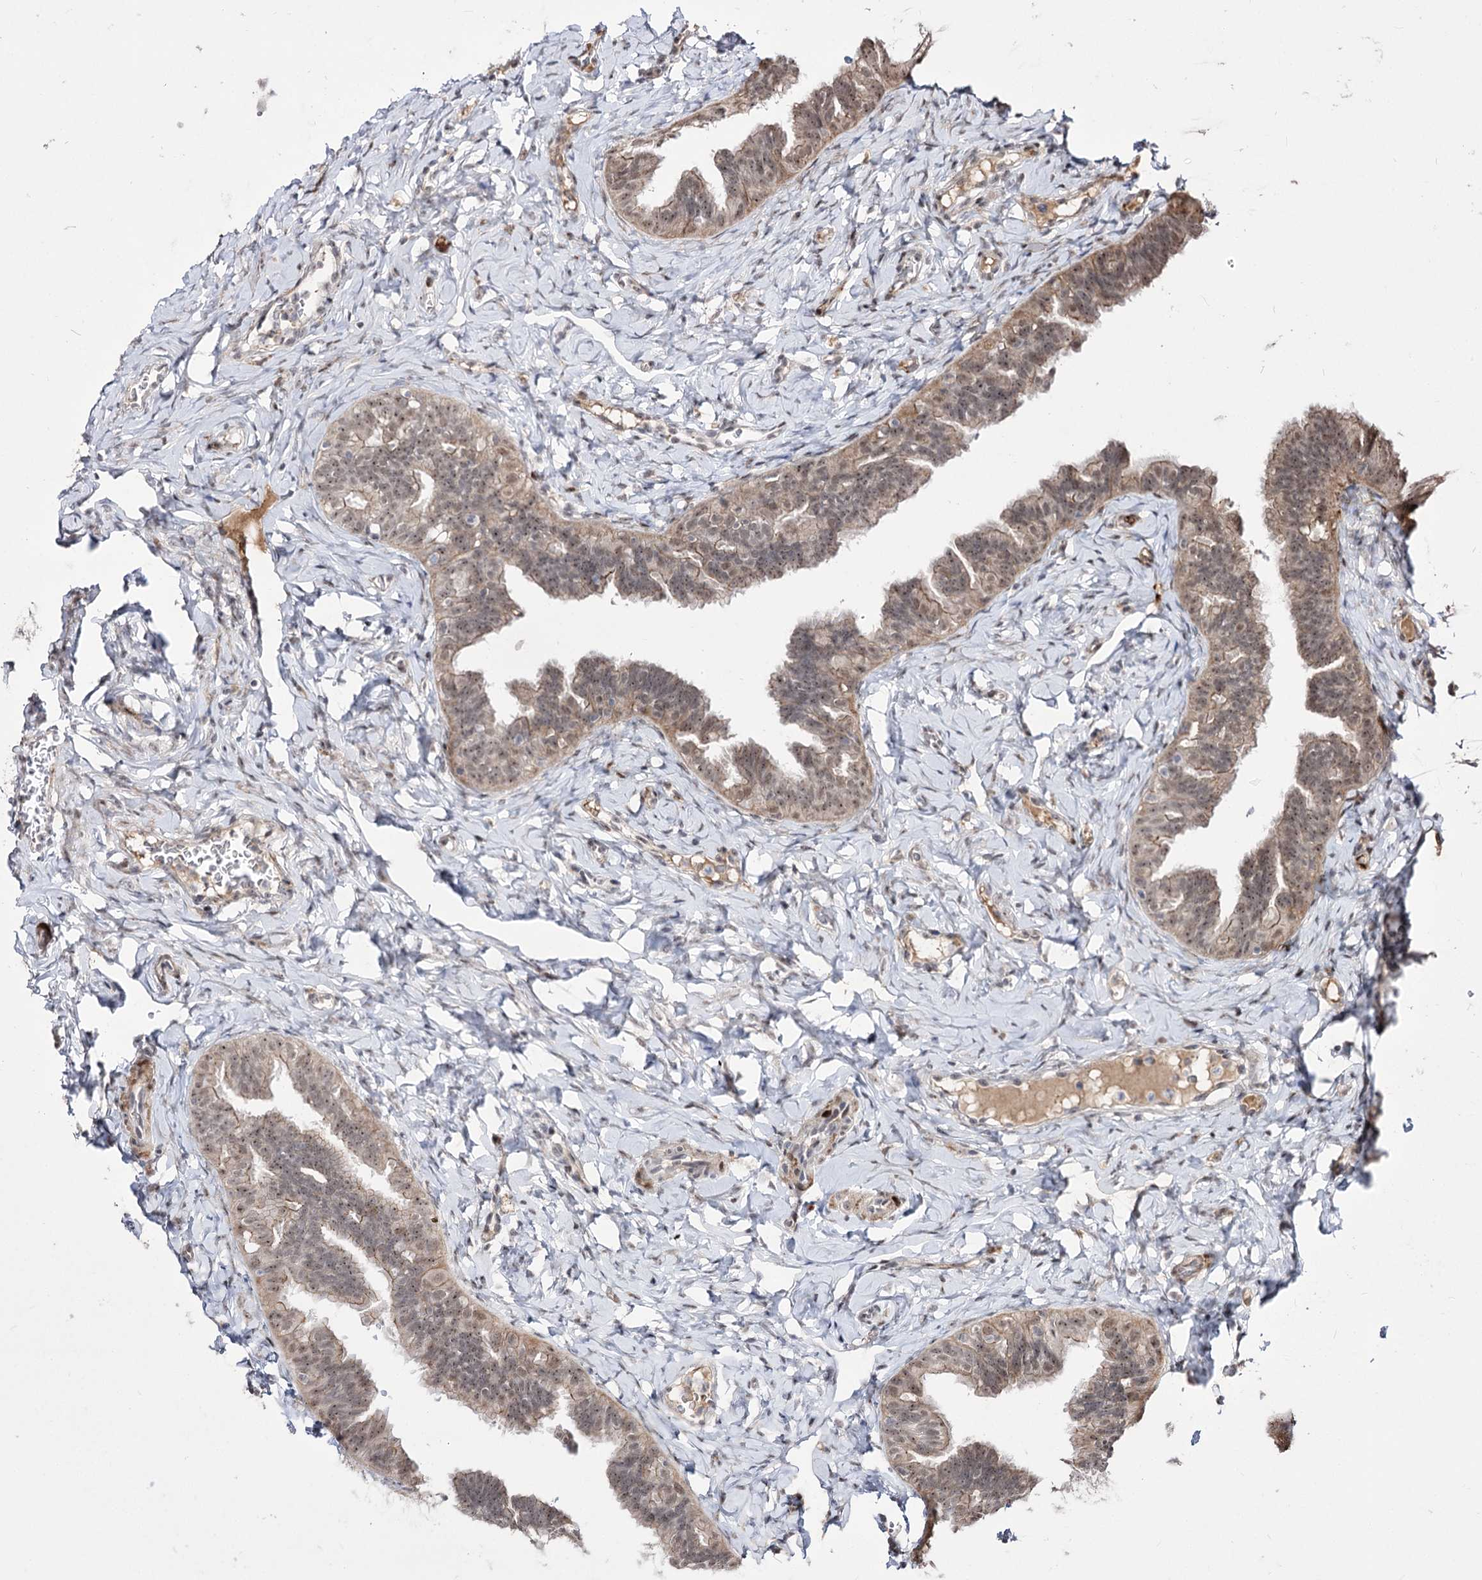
{"staining": {"intensity": "moderate", "quantity": ">75%", "location": "cytoplasmic/membranous,nuclear"}, "tissue": "fallopian tube", "cell_type": "Glandular cells", "image_type": "normal", "snomed": [{"axis": "morphology", "description": "Normal tissue, NOS"}, {"axis": "topography", "description": "Fallopian tube"}], "caption": "Benign fallopian tube was stained to show a protein in brown. There is medium levels of moderate cytoplasmic/membranous,nuclear staining in about >75% of glandular cells.", "gene": "STOX1", "patient": {"sex": "female", "age": 65}}